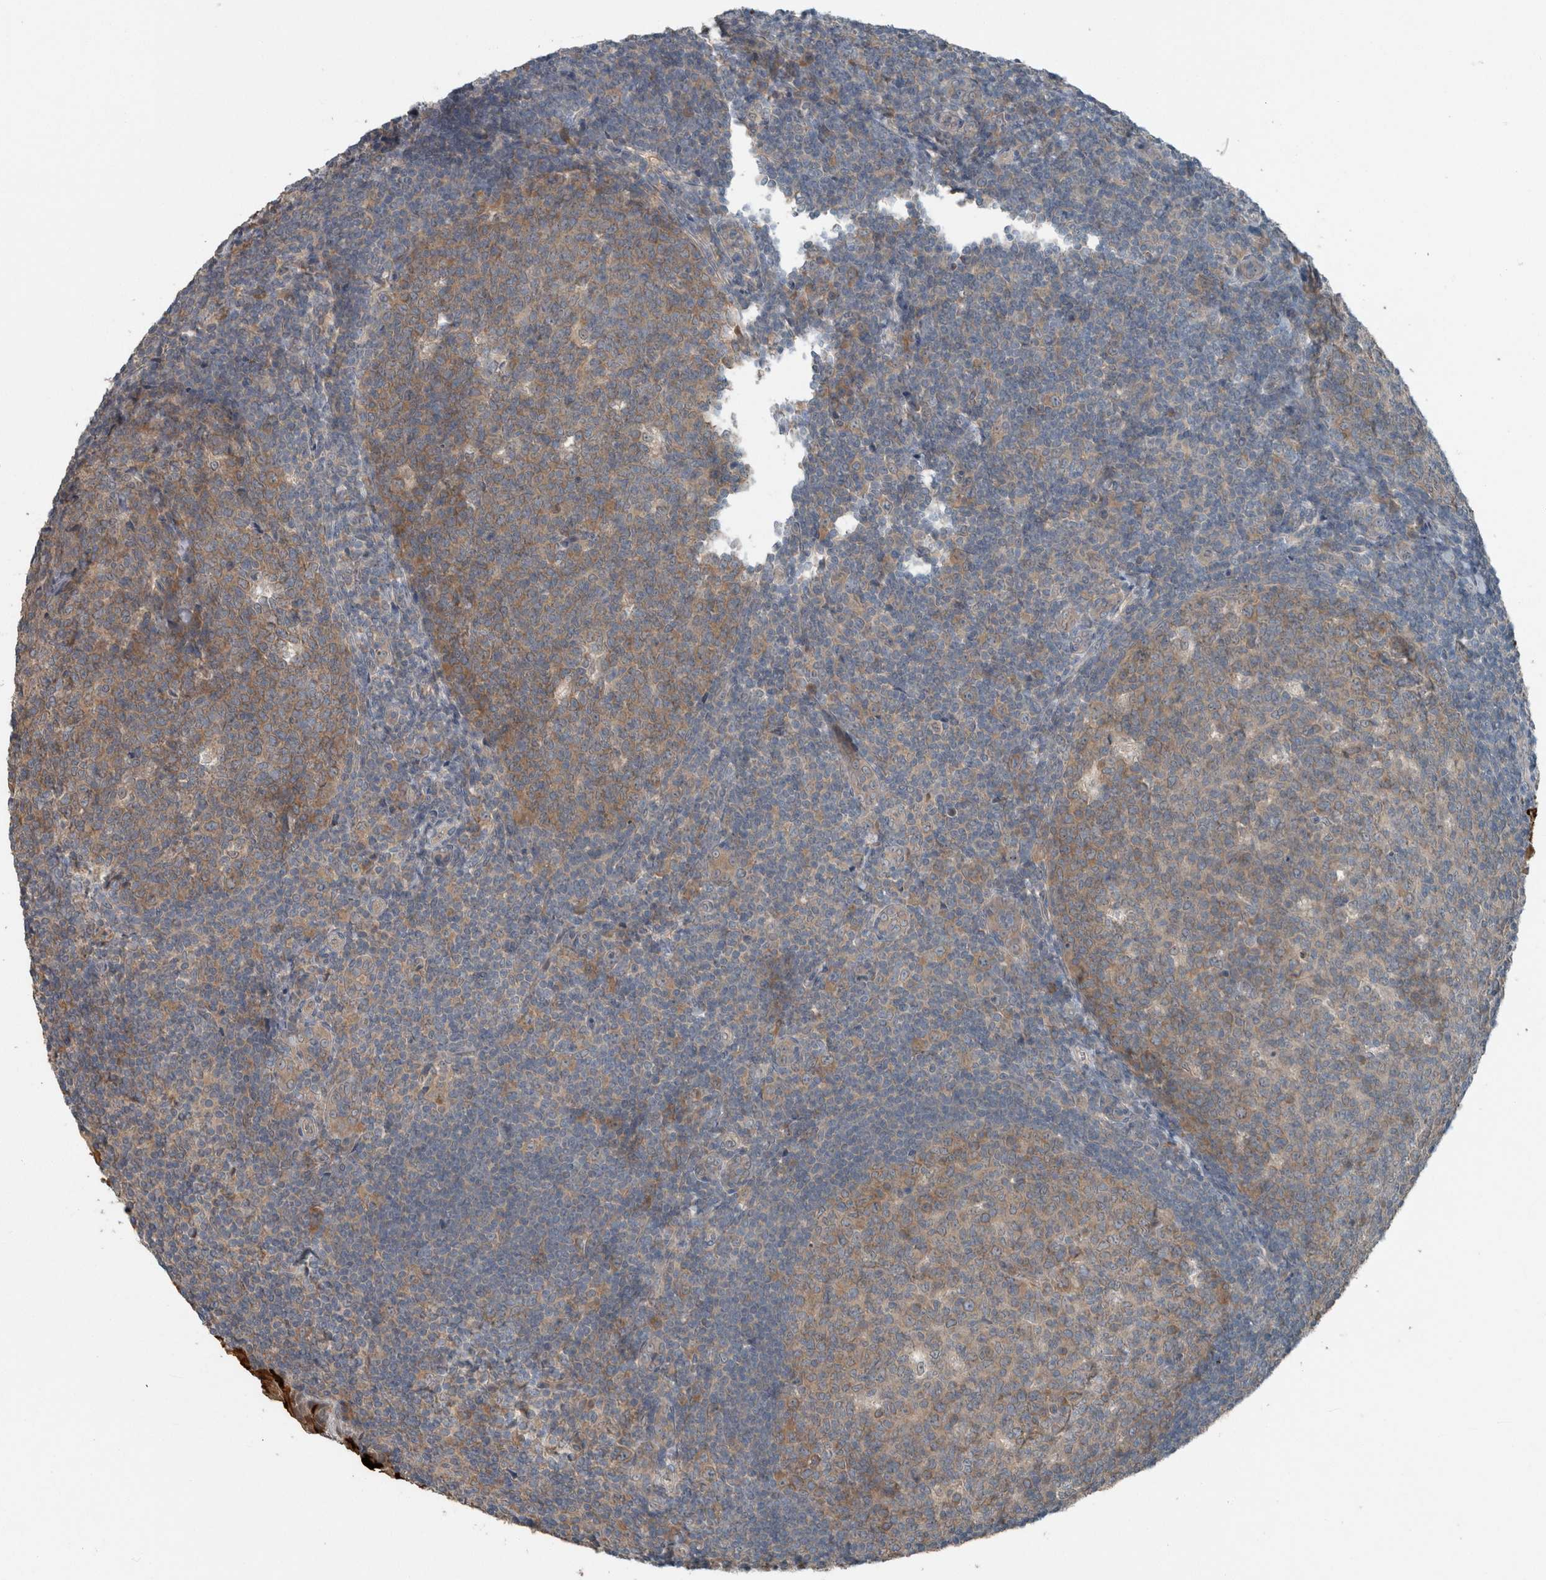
{"staining": {"intensity": "moderate", "quantity": ">75%", "location": "cytoplasmic/membranous"}, "tissue": "tonsil", "cell_type": "Germinal center cells", "image_type": "normal", "snomed": [{"axis": "morphology", "description": "Normal tissue, NOS"}, {"axis": "topography", "description": "Tonsil"}], "caption": "This is an image of IHC staining of benign tonsil, which shows moderate expression in the cytoplasmic/membranous of germinal center cells.", "gene": "KNTC1", "patient": {"sex": "male", "age": 37}}